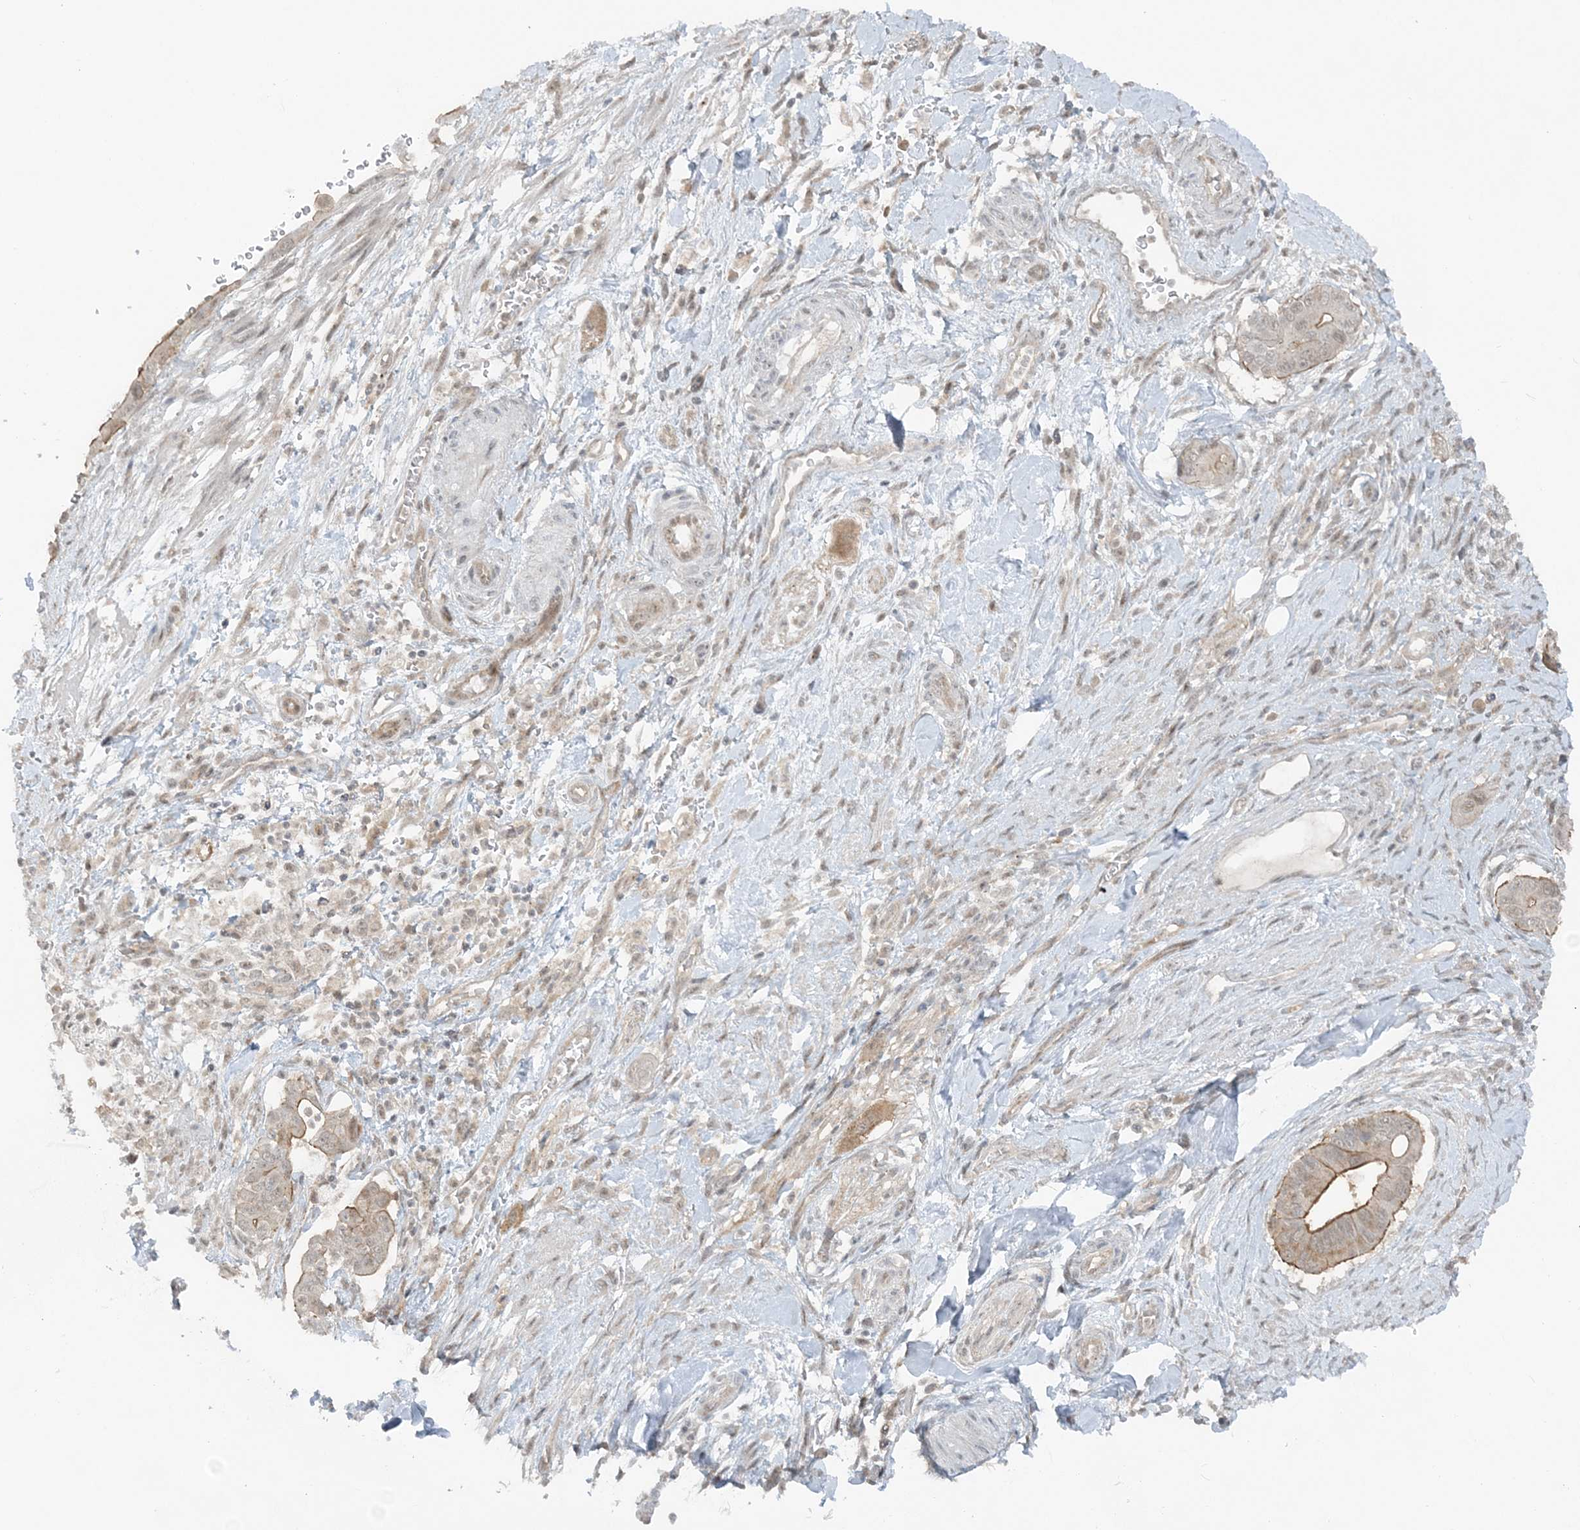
{"staining": {"intensity": "moderate", "quantity": "25%-75%", "location": "cytoplasmic/membranous"}, "tissue": "pancreatic cancer", "cell_type": "Tumor cells", "image_type": "cancer", "snomed": [{"axis": "morphology", "description": "Adenocarcinoma, NOS"}, {"axis": "topography", "description": "Pancreas"}], "caption": "Adenocarcinoma (pancreatic) stained for a protein (brown) demonstrates moderate cytoplasmic/membranous positive positivity in about 25%-75% of tumor cells.", "gene": "ATP11A", "patient": {"sex": "male", "age": 68}}